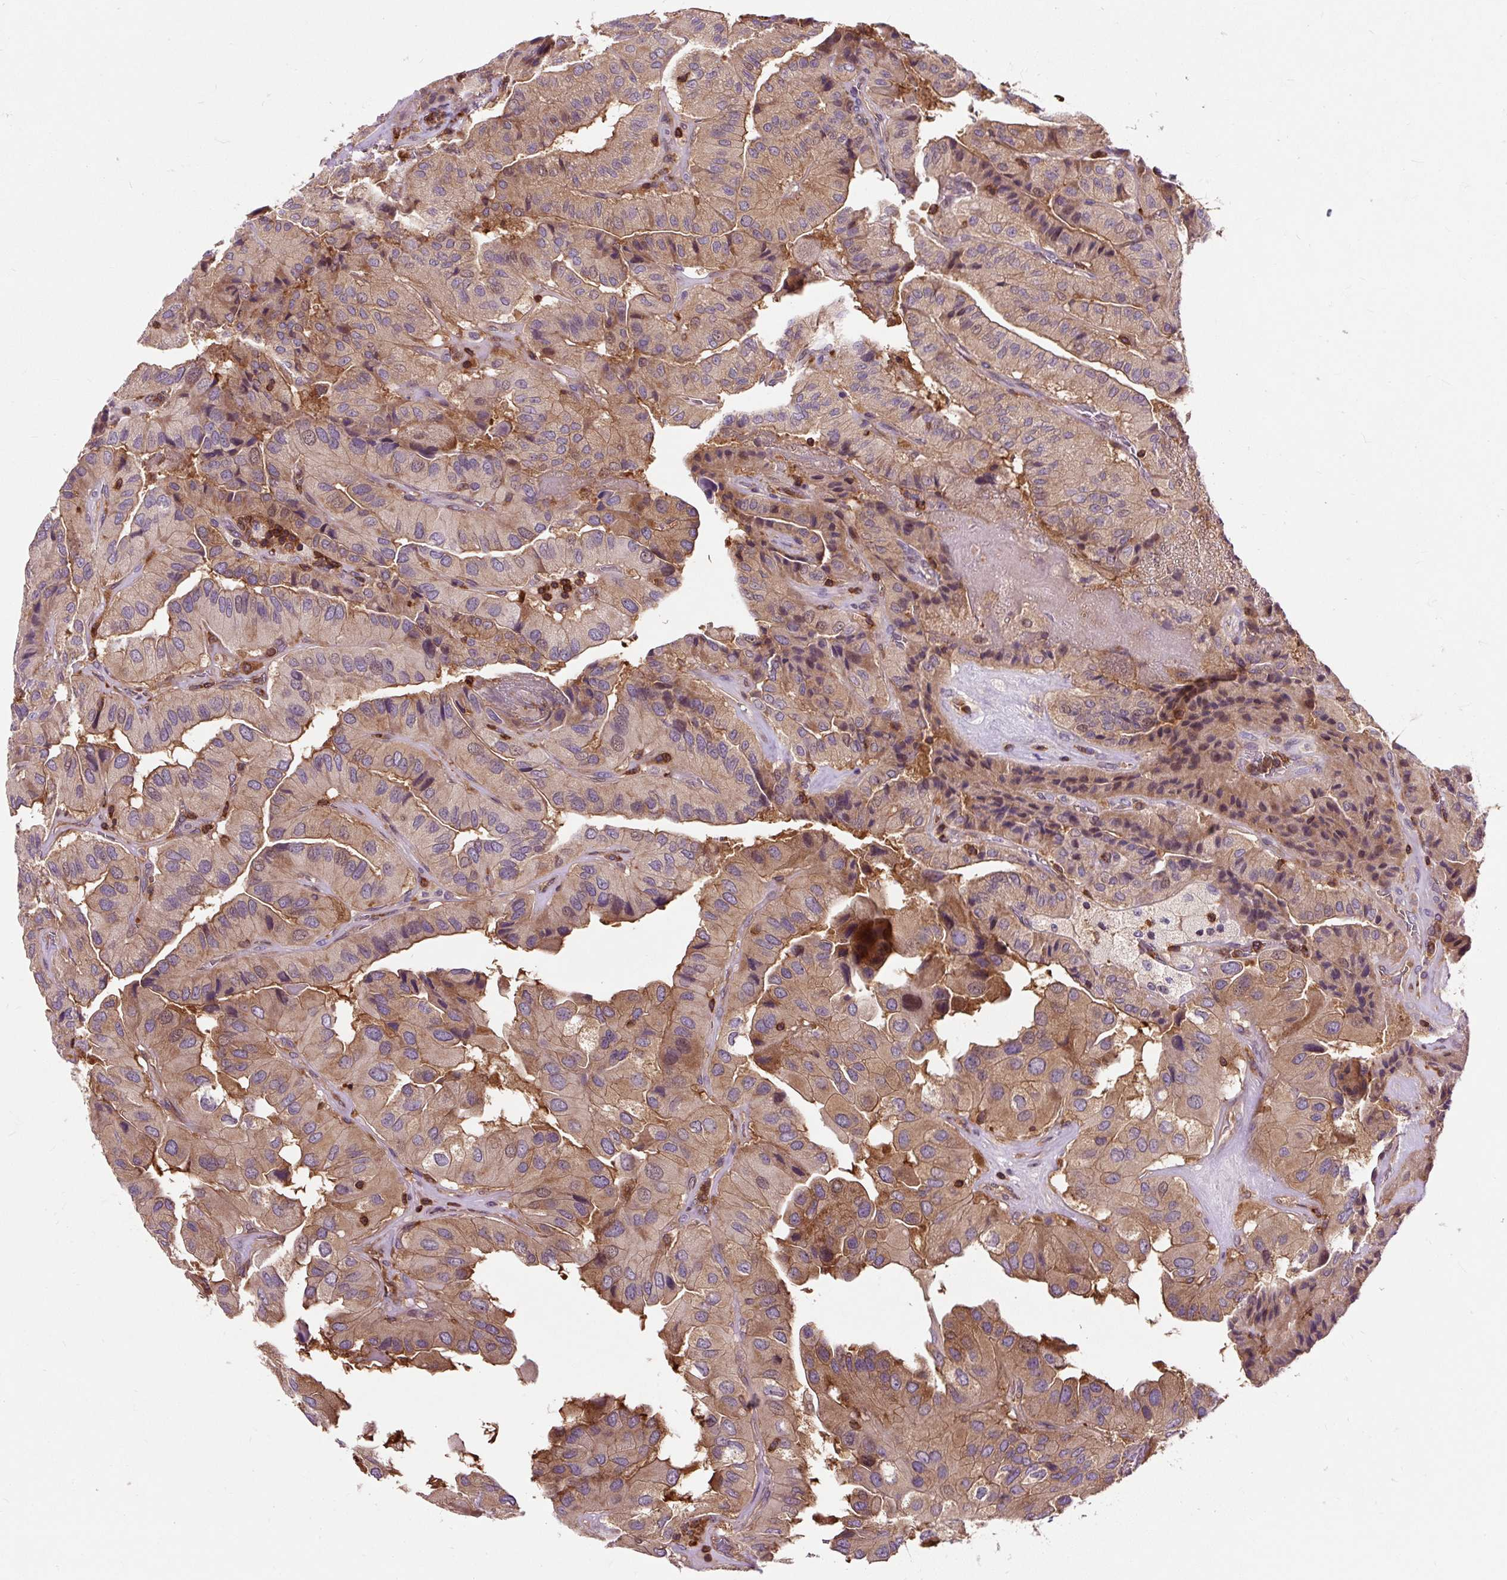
{"staining": {"intensity": "moderate", "quantity": ">75%", "location": "cytoplasmic/membranous"}, "tissue": "thyroid cancer", "cell_type": "Tumor cells", "image_type": "cancer", "snomed": [{"axis": "morphology", "description": "Normal tissue, NOS"}, {"axis": "morphology", "description": "Papillary adenocarcinoma, NOS"}, {"axis": "topography", "description": "Thyroid gland"}], "caption": "Immunohistochemical staining of human thyroid cancer shows medium levels of moderate cytoplasmic/membranous protein positivity in approximately >75% of tumor cells.", "gene": "CISD3", "patient": {"sex": "female", "age": 59}}